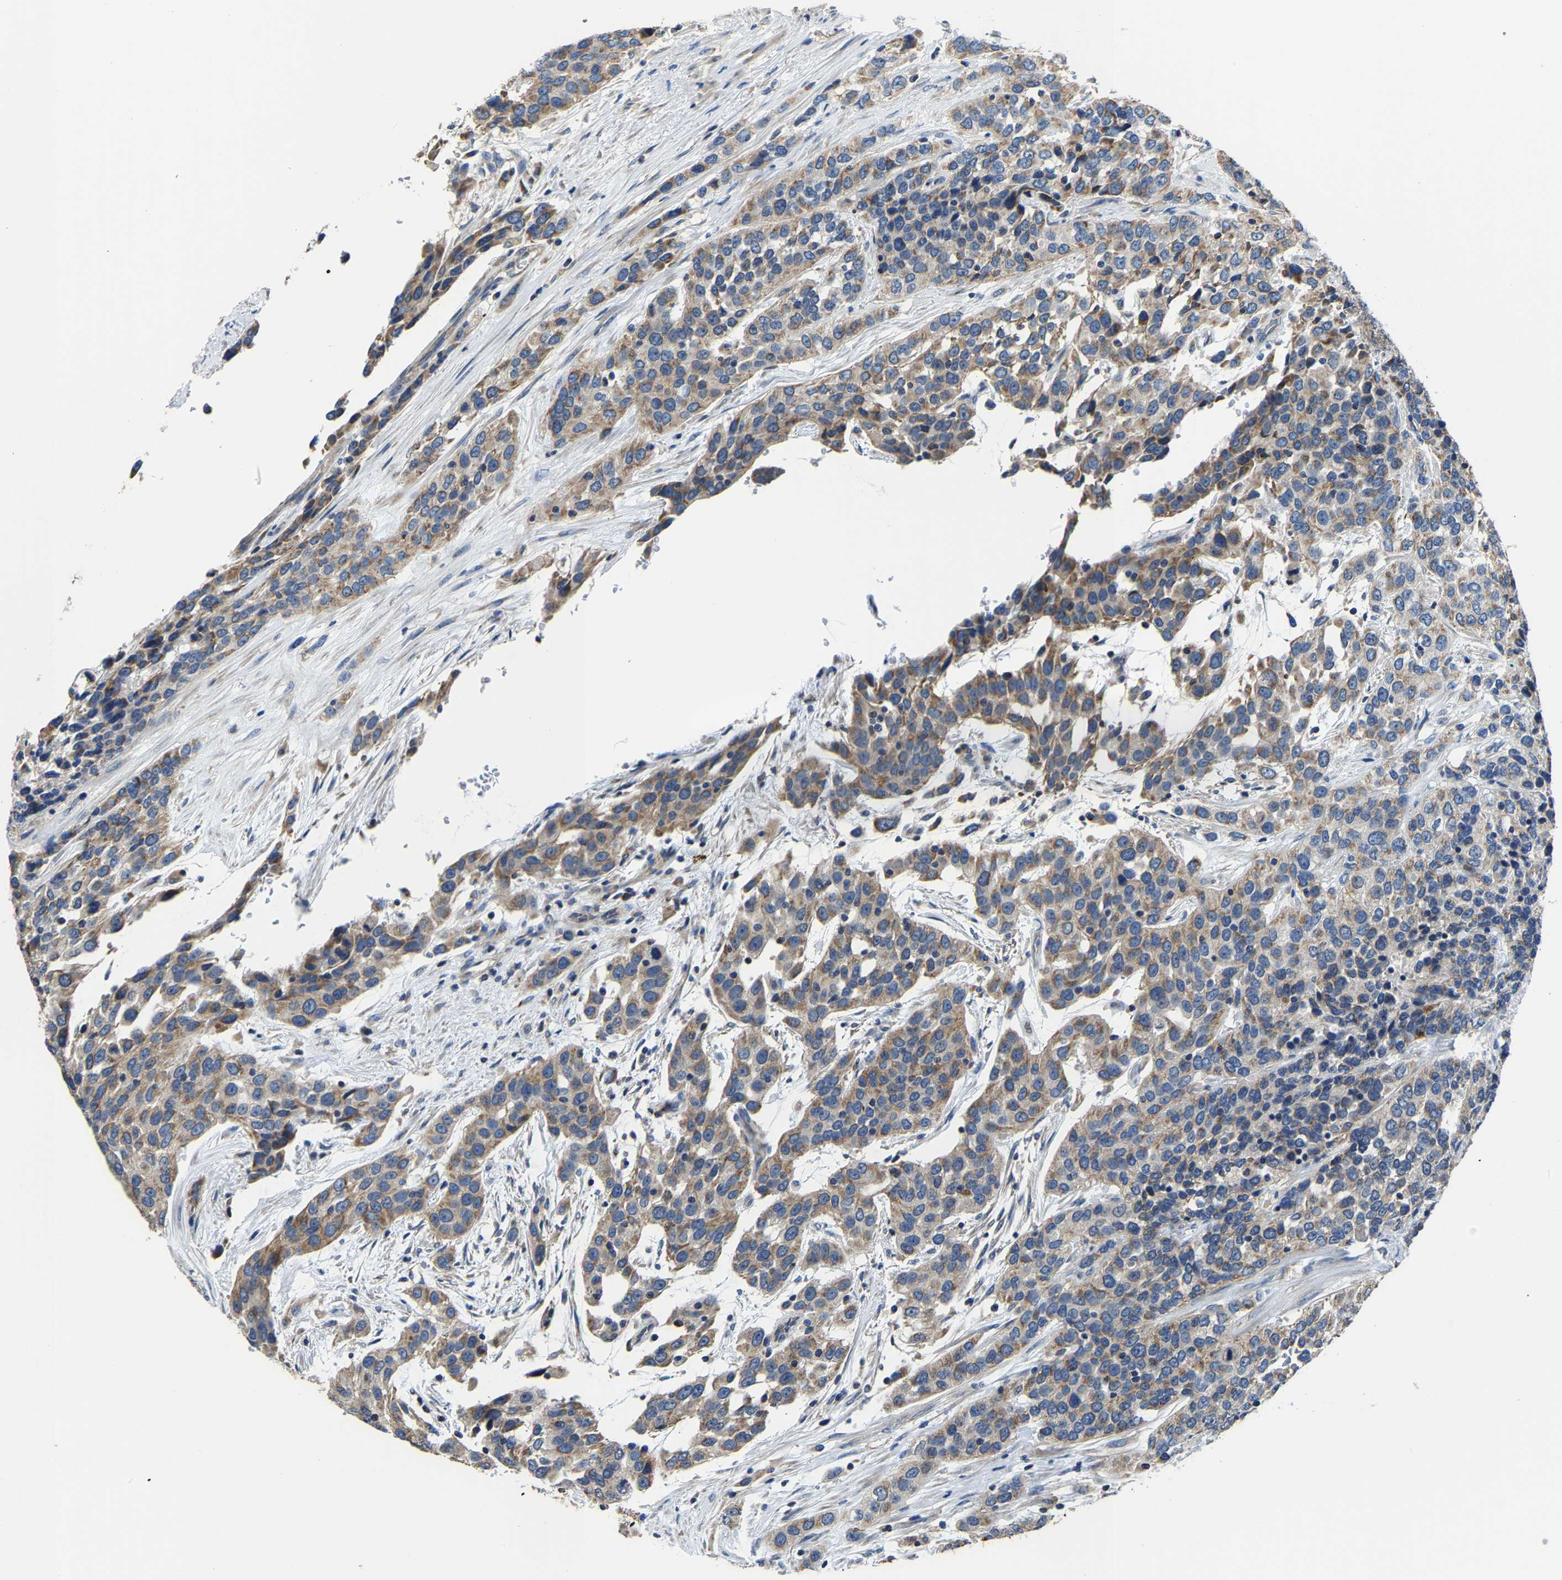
{"staining": {"intensity": "weak", "quantity": ">75%", "location": "cytoplasmic/membranous"}, "tissue": "urothelial cancer", "cell_type": "Tumor cells", "image_type": "cancer", "snomed": [{"axis": "morphology", "description": "Urothelial carcinoma, High grade"}, {"axis": "topography", "description": "Urinary bladder"}], "caption": "Immunohistochemistry of human high-grade urothelial carcinoma displays low levels of weak cytoplasmic/membranous expression in about >75% of tumor cells. Immunohistochemistry stains the protein in brown and the nuclei are stained blue.", "gene": "AGK", "patient": {"sex": "female", "age": 80}}